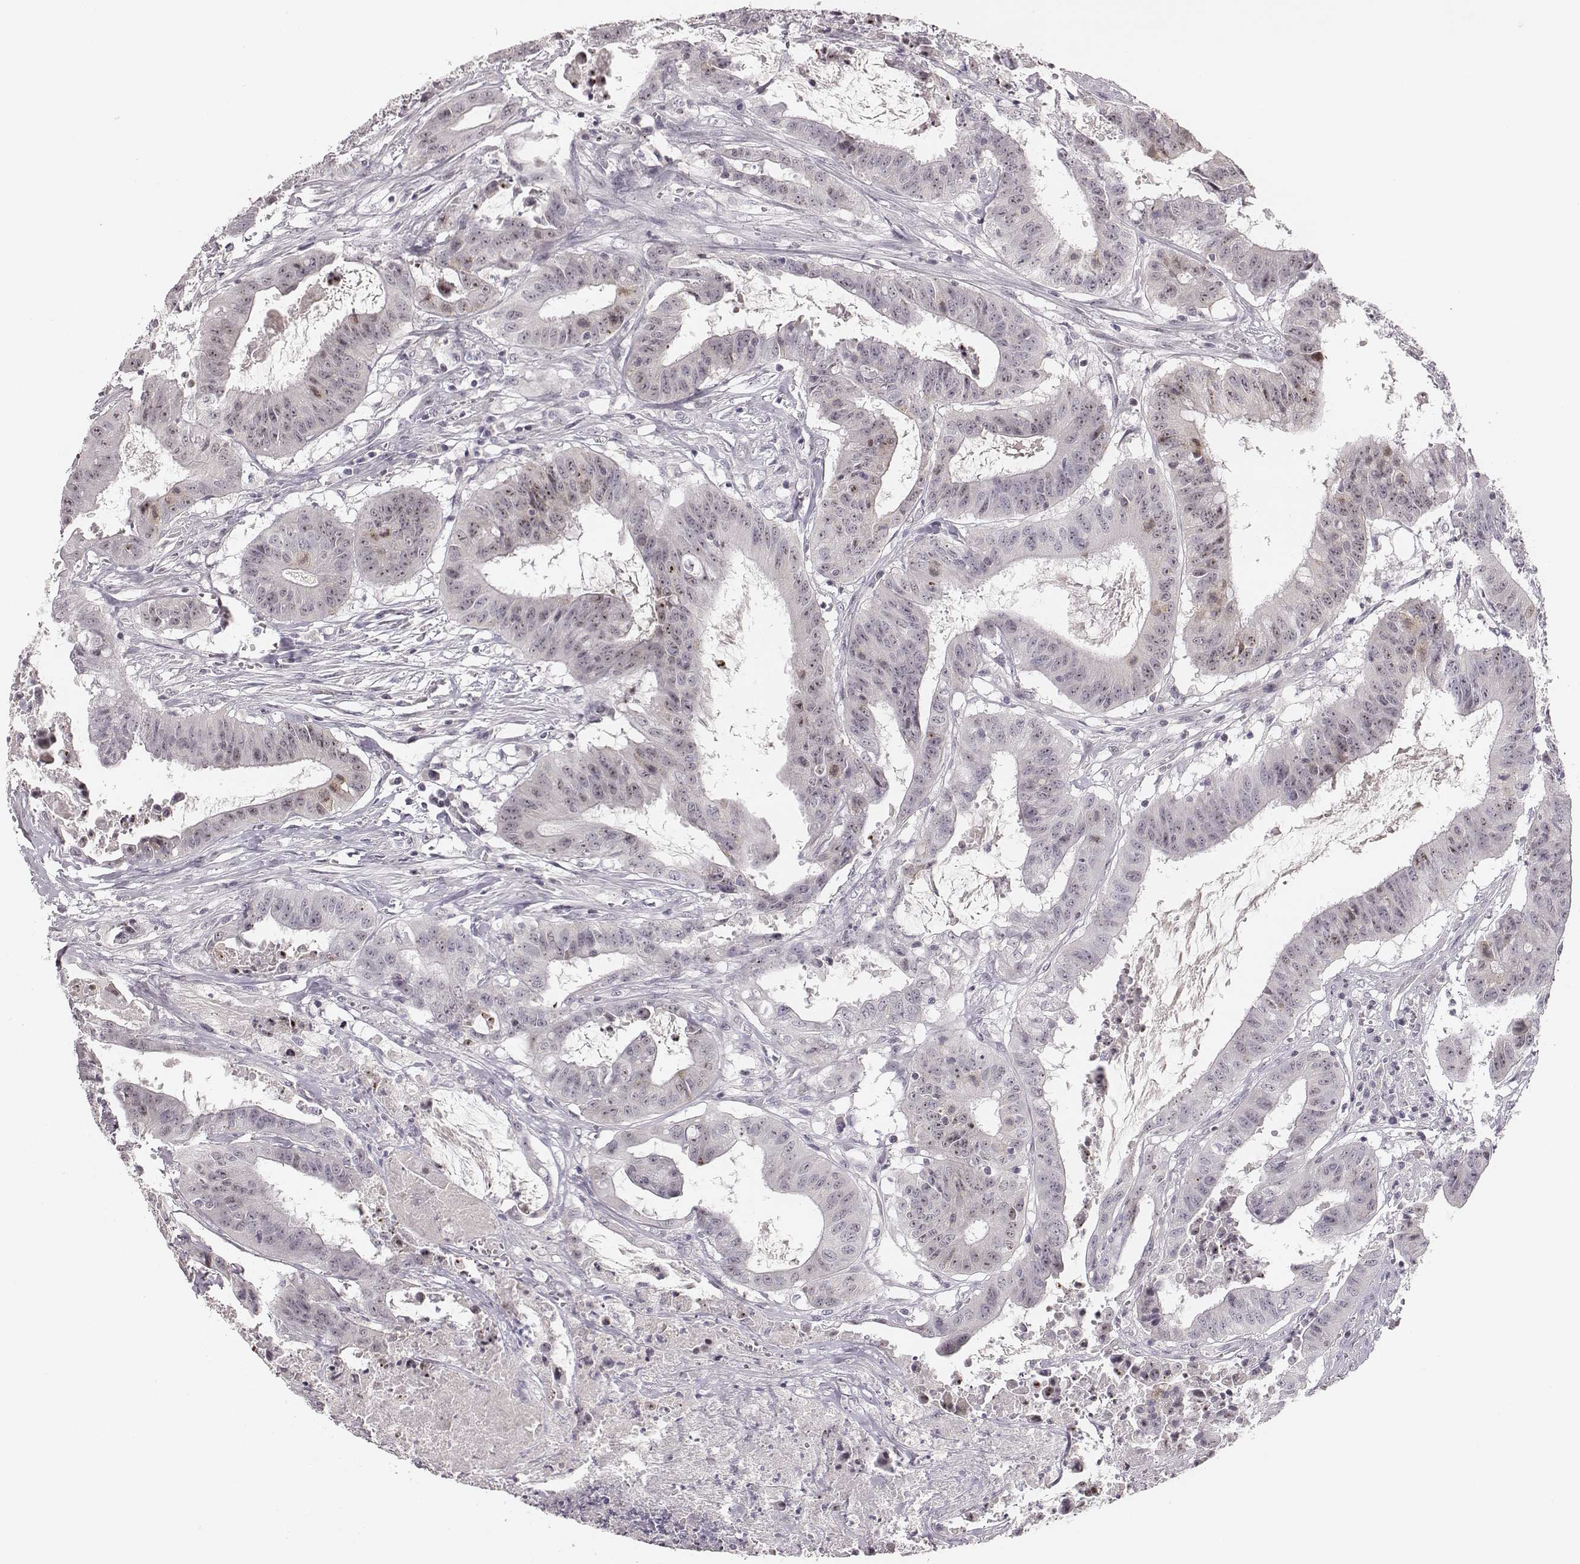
{"staining": {"intensity": "moderate", "quantity": ">75%", "location": "nuclear"}, "tissue": "colorectal cancer", "cell_type": "Tumor cells", "image_type": "cancer", "snomed": [{"axis": "morphology", "description": "Adenocarcinoma, NOS"}, {"axis": "topography", "description": "Colon"}], "caption": "Protein staining displays moderate nuclear positivity in approximately >75% of tumor cells in colorectal adenocarcinoma. (Brightfield microscopy of DAB IHC at high magnification).", "gene": "NIFK", "patient": {"sex": "male", "age": 33}}